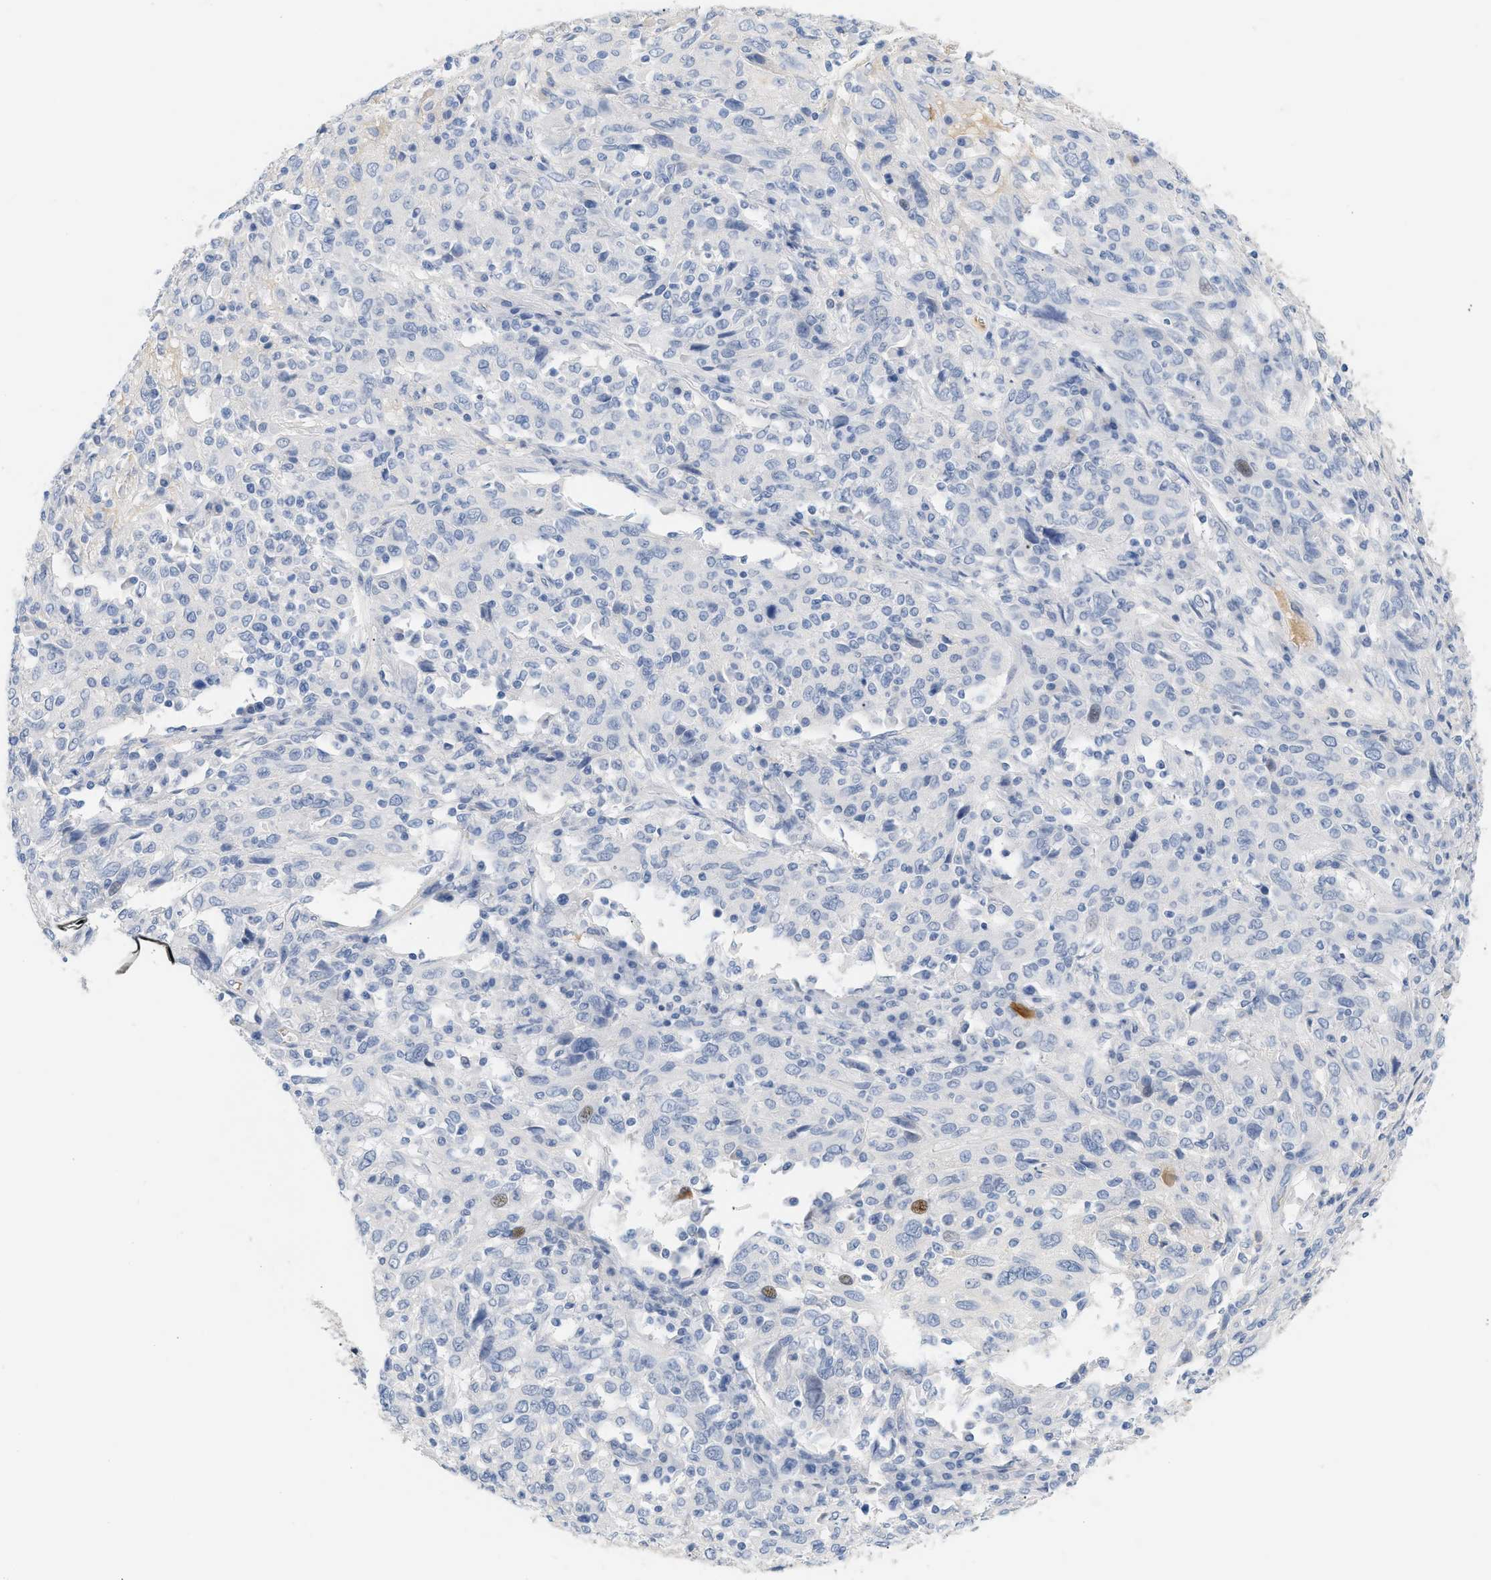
{"staining": {"intensity": "negative", "quantity": "none", "location": "none"}, "tissue": "cervical cancer", "cell_type": "Tumor cells", "image_type": "cancer", "snomed": [{"axis": "morphology", "description": "Squamous cell carcinoma, NOS"}, {"axis": "topography", "description": "Cervix"}], "caption": "The immunohistochemistry image has no significant staining in tumor cells of cervical squamous cell carcinoma tissue. The staining is performed using DAB brown chromogen with nuclei counter-stained in using hematoxylin.", "gene": "CFH", "patient": {"sex": "female", "age": 46}}